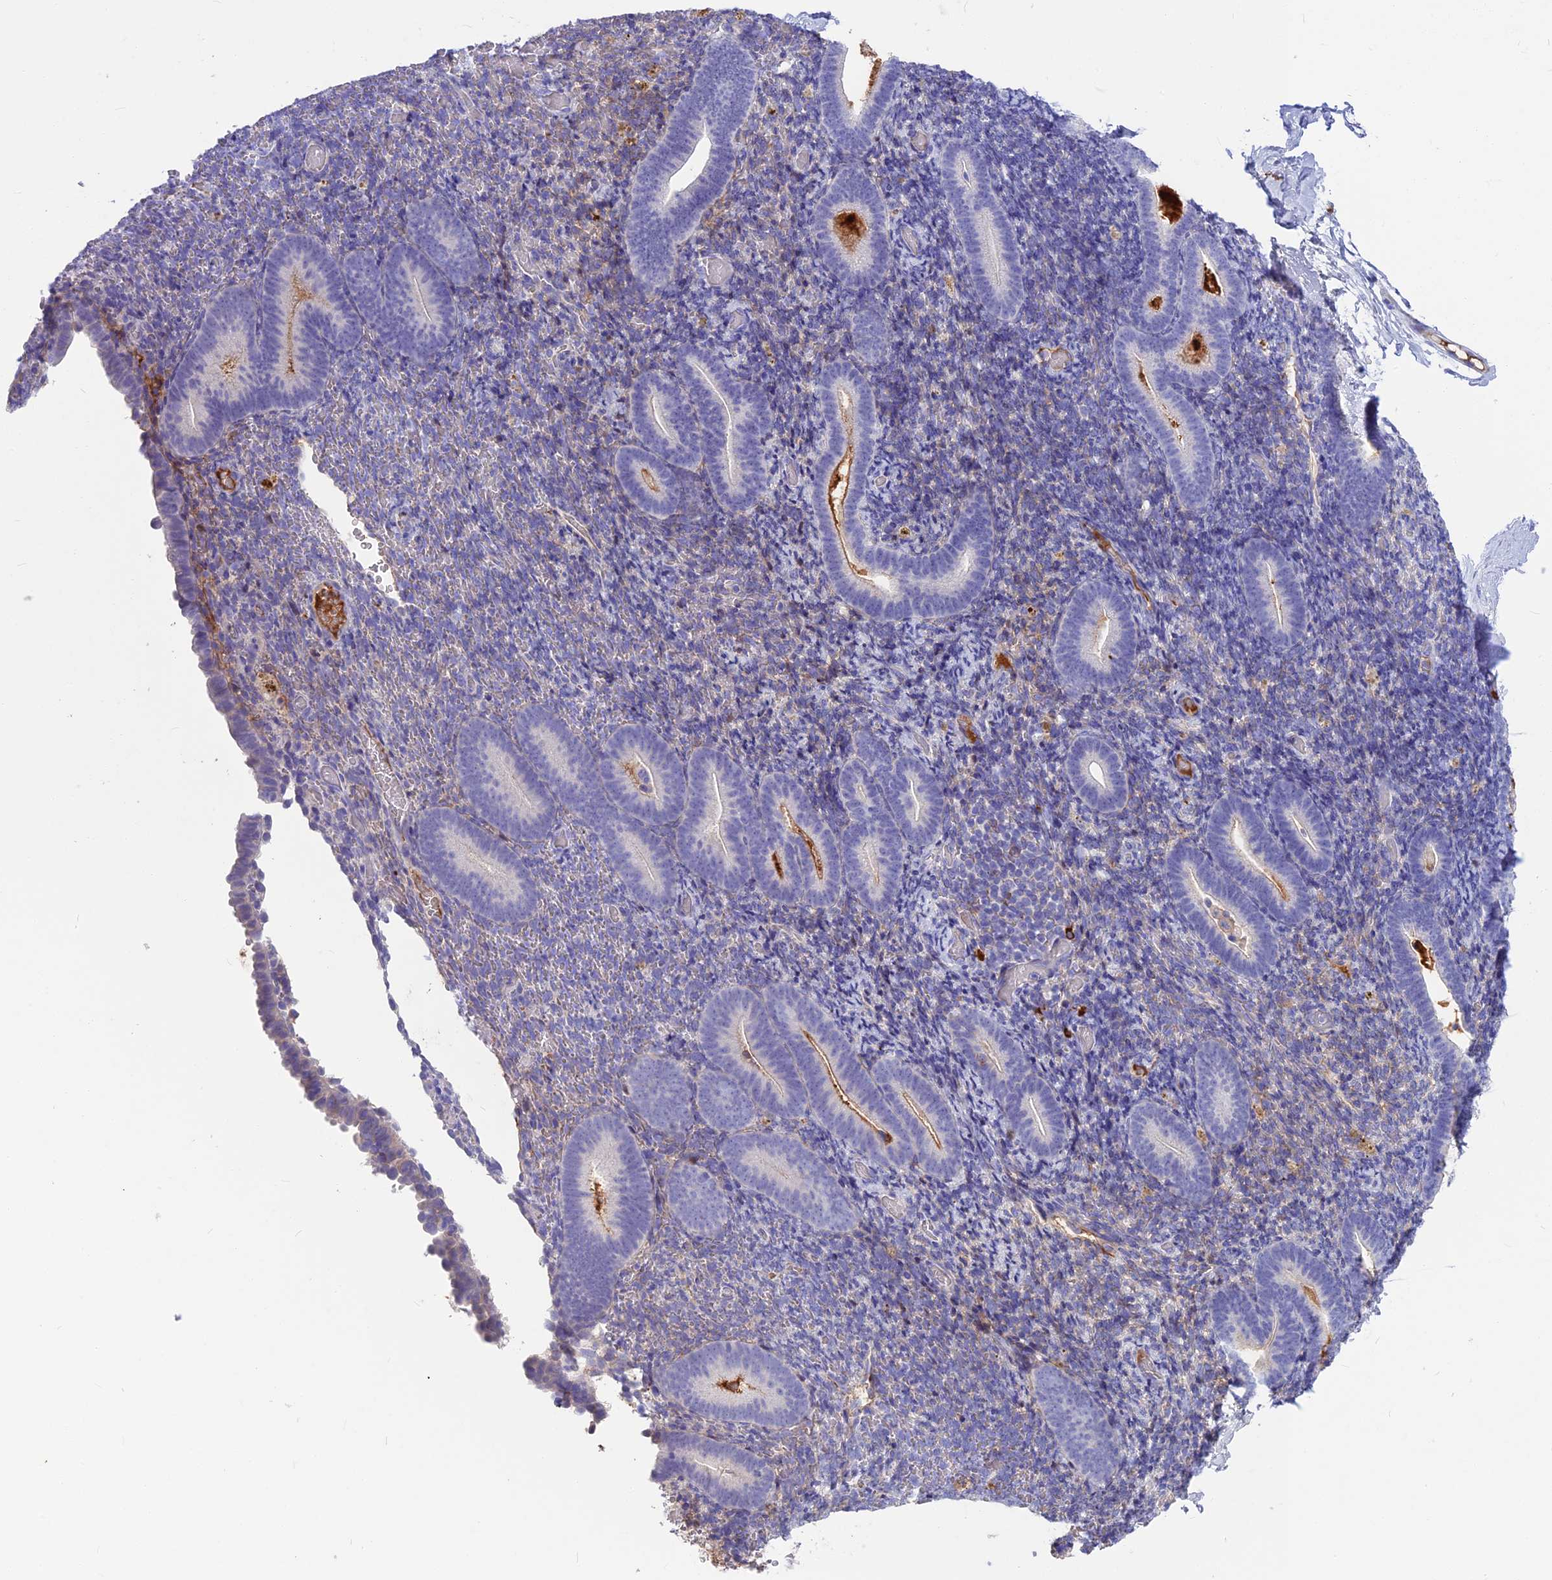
{"staining": {"intensity": "negative", "quantity": "none", "location": "none"}, "tissue": "endometrium", "cell_type": "Cells in endometrial stroma", "image_type": "normal", "snomed": [{"axis": "morphology", "description": "Normal tissue, NOS"}, {"axis": "topography", "description": "Endometrium"}], "caption": "Cells in endometrial stroma show no significant protein expression in benign endometrium. The staining was performed using DAB to visualize the protein expression in brown, while the nuclei were stained in blue with hematoxylin (Magnification: 20x).", "gene": "SNAP91", "patient": {"sex": "female", "age": 51}}